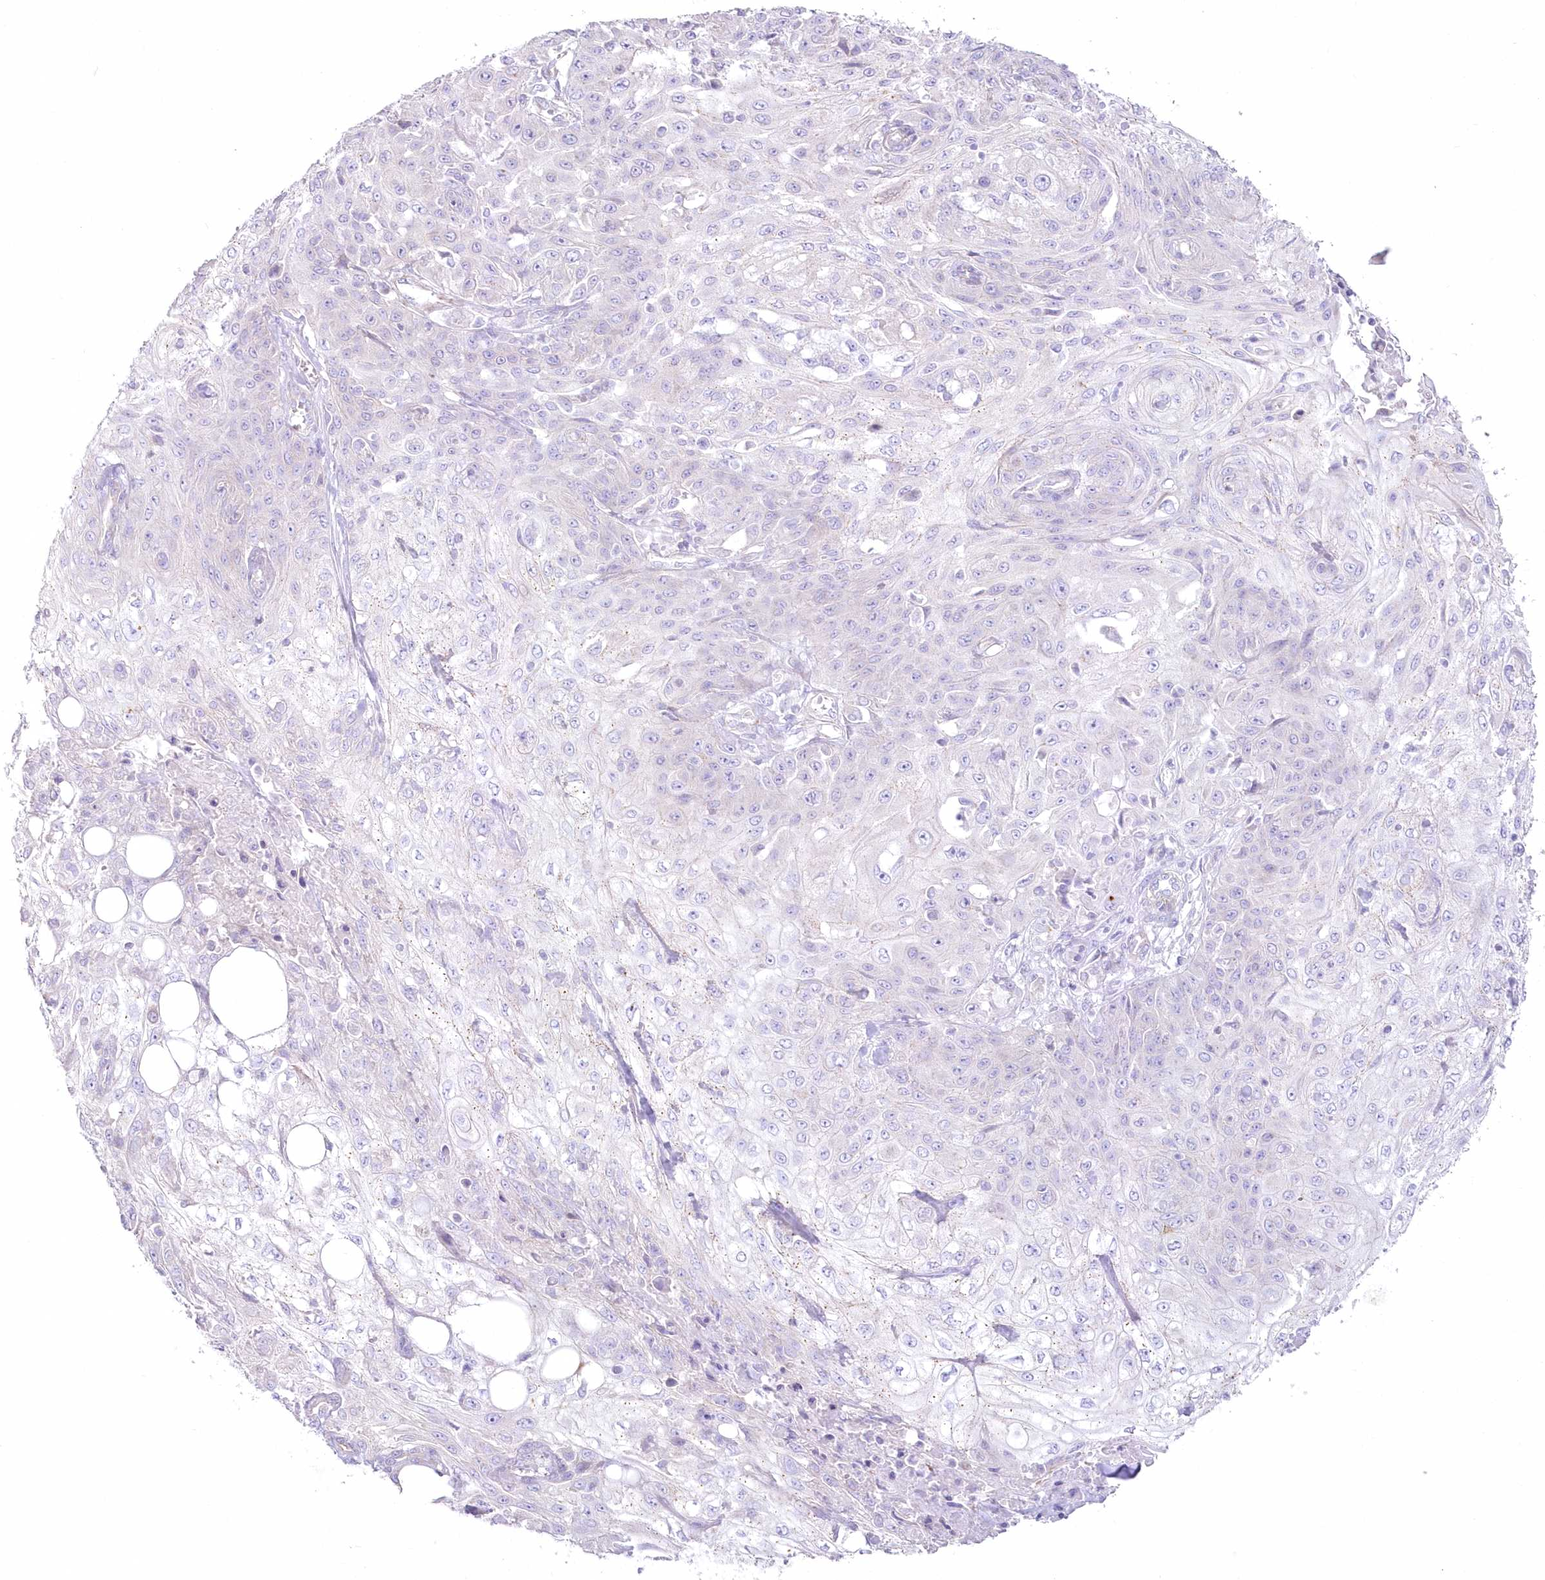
{"staining": {"intensity": "negative", "quantity": "none", "location": "none"}, "tissue": "skin cancer", "cell_type": "Tumor cells", "image_type": "cancer", "snomed": [{"axis": "morphology", "description": "Squamous cell carcinoma, NOS"}, {"axis": "morphology", "description": "Squamous cell carcinoma, metastatic, NOS"}, {"axis": "topography", "description": "Skin"}, {"axis": "topography", "description": "Lymph node"}], "caption": "Tumor cells are negative for brown protein staining in skin cancer.", "gene": "ZNF843", "patient": {"sex": "male", "age": 75}}